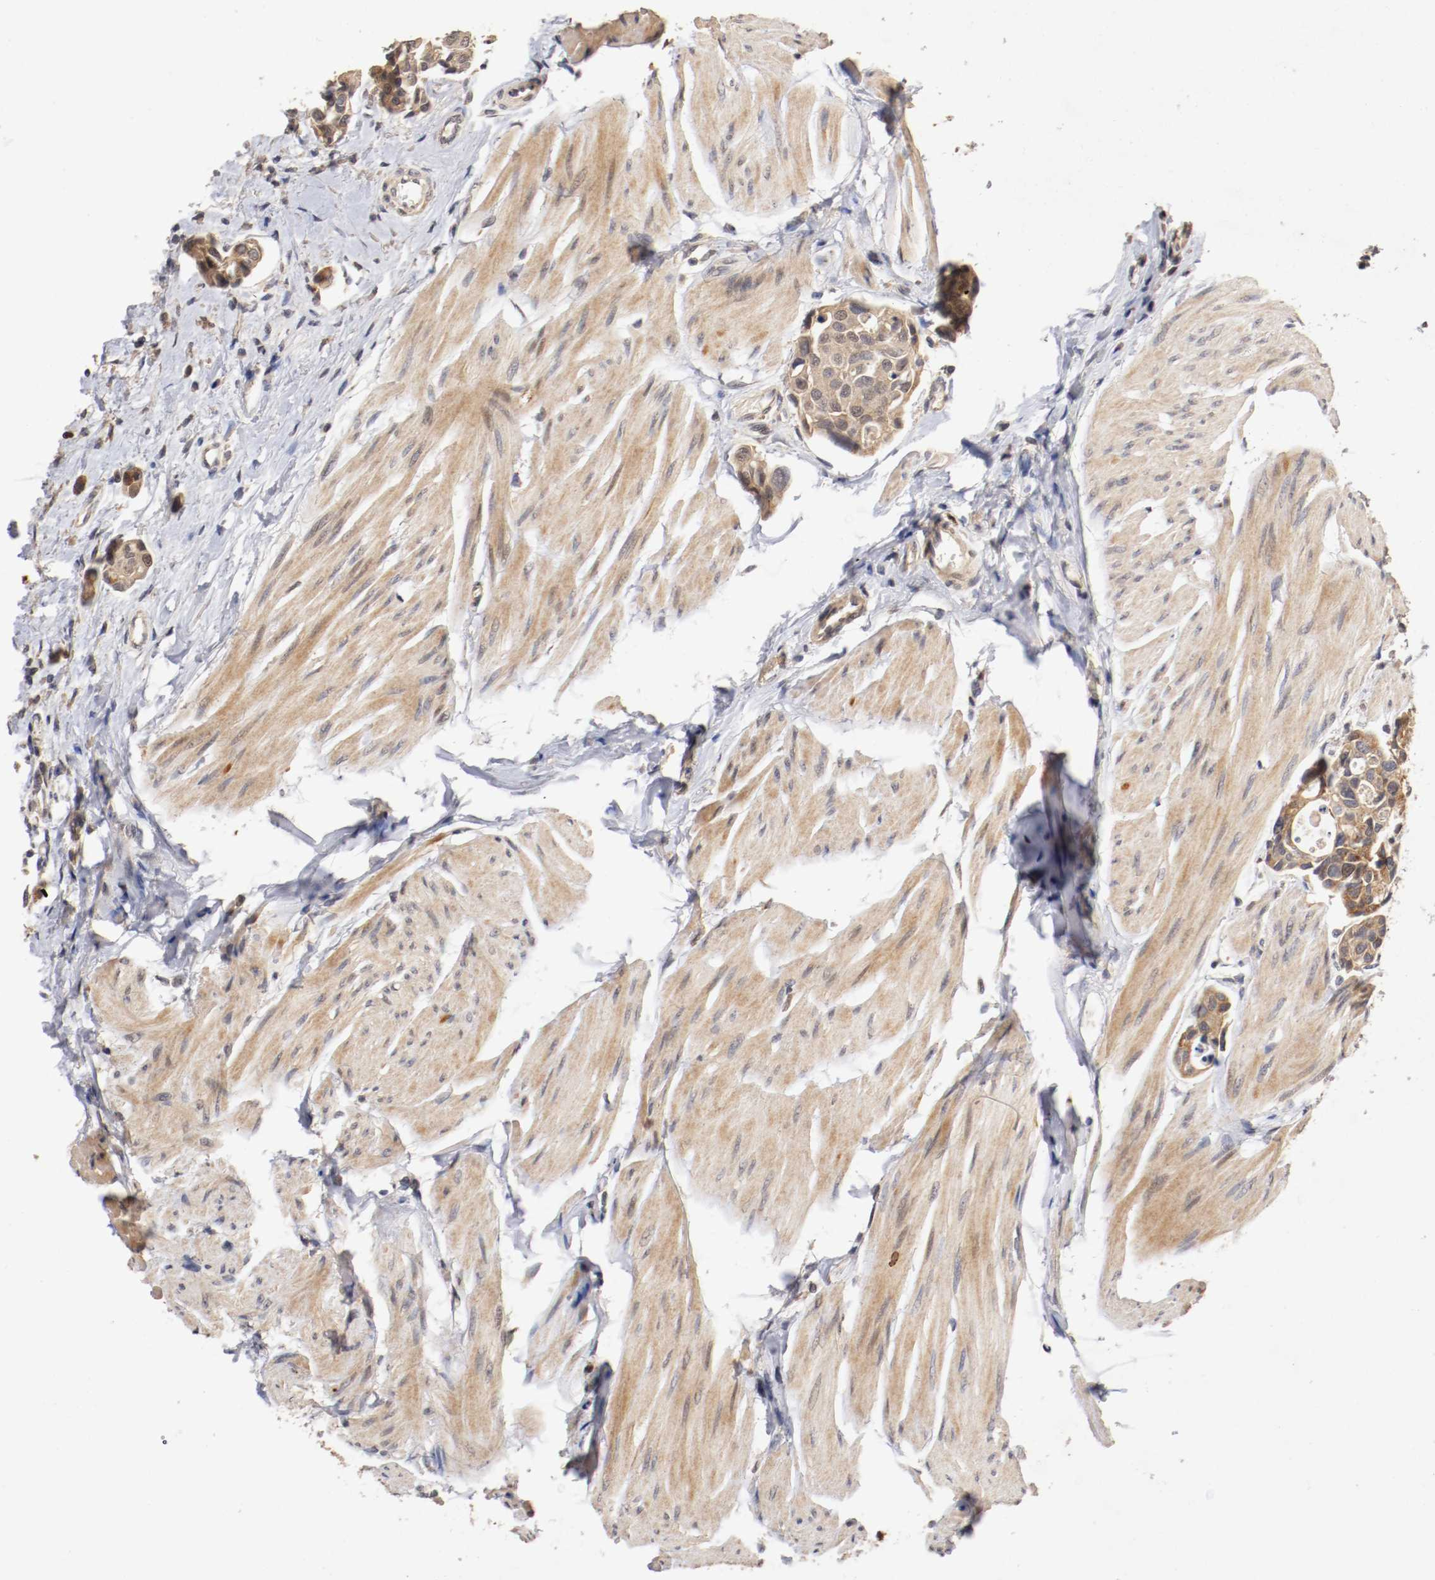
{"staining": {"intensity": "moderate", "quantity": ">75%", "location": "cytoplasmic/membranous,nuclear"}, "tissue": "urothelial cancer", "cell_type": "Tumor cells", "image_type": "cancer", "snomed": [{"axis": "morphology", "description": "Urothelial carcinoma, High grade"}, {"axis": "topography", "description": "Urinary bladder"}], "caption": "IHC of human high-grade urothelial carcinoma exhibits medium levels of moderate cytoplasmic/membranous and nuclear staining in approximately >75% of tumor cells.", "gene": "TNFRSF1B", "patient": {"sex": "male", "age": 78}}